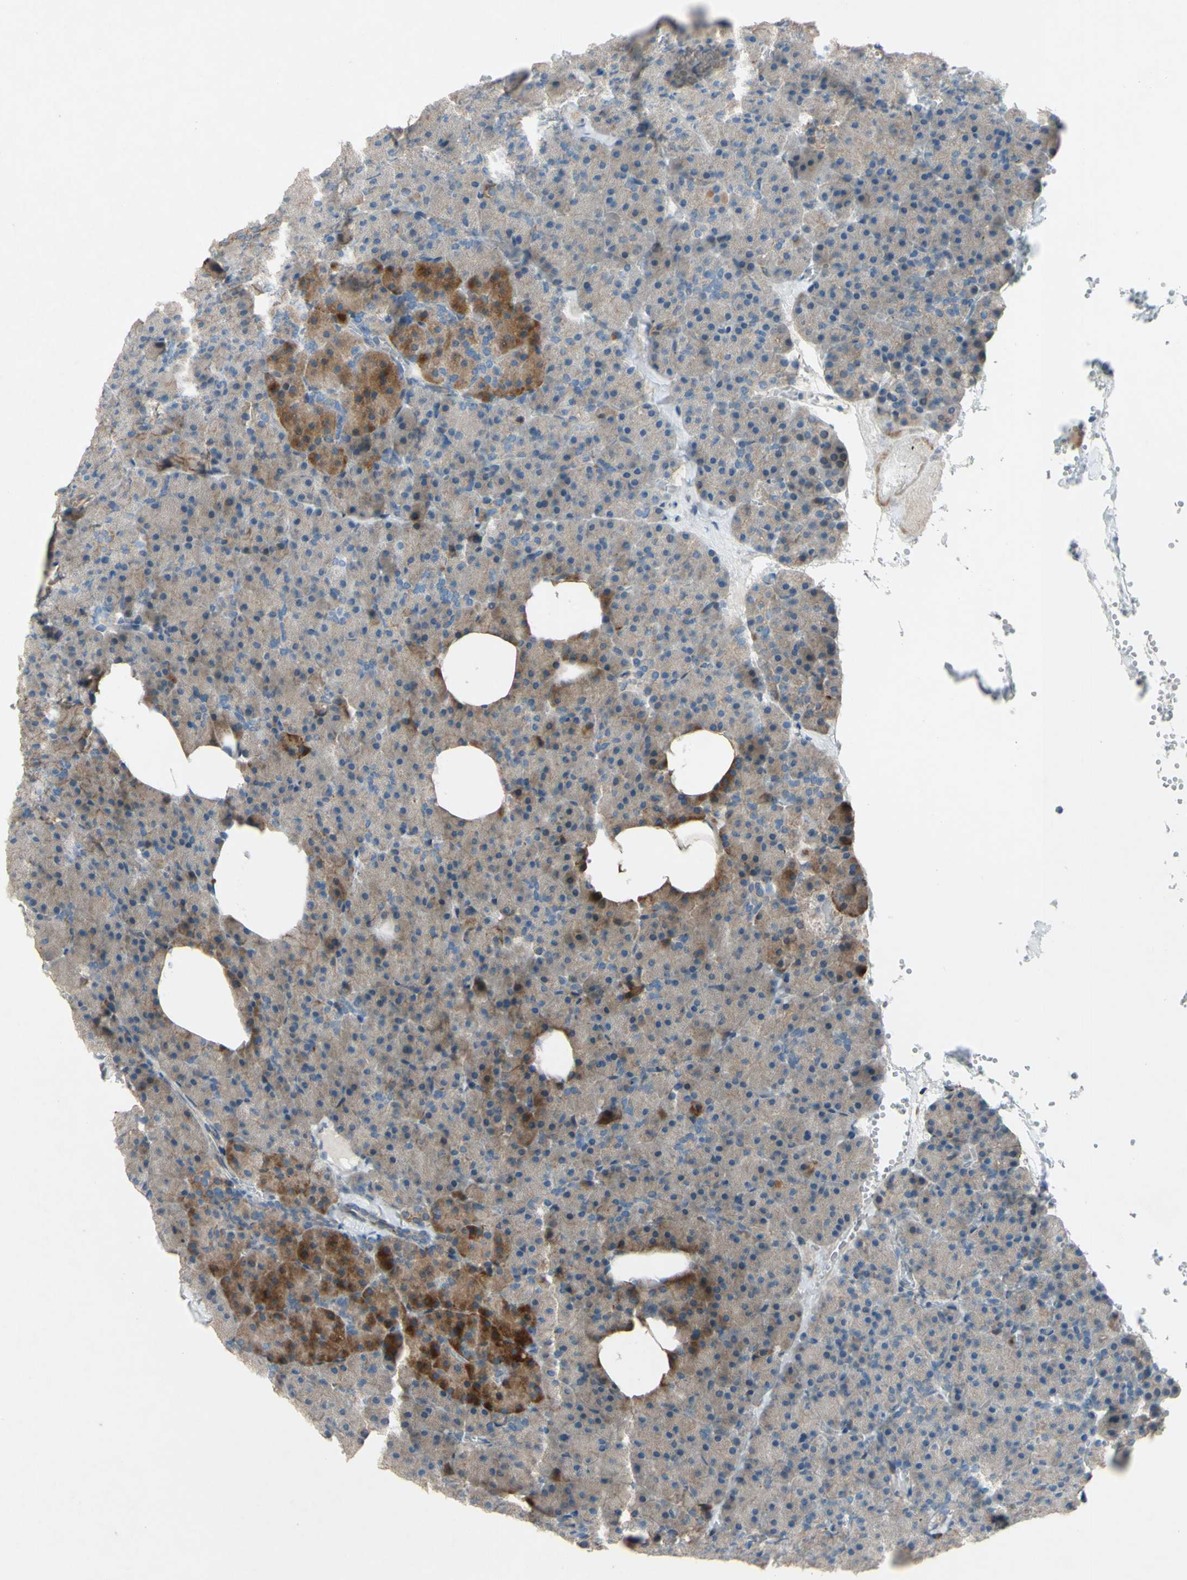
{"staining": {"intensity": "moderate", "quantity": "<25%", "location": "cytoplasmic/membranous"}, "tissue": "pancreas", "cell_type": "Exocrine glandular cells", "image_type": "normal", "snomed": [{"axis": "morphology", "description": "Normal tissue, NOS"}, {"axis": "topography", "description": "Pancreas"}], "caption": "Protein expression analysis of benign human pancreas reveals moderate cytoplasmic/membranous staining in approximately <25% of exocrine glandular cells.", "gene": "CDCP1", "patient": {"sex": "female", "age": 35}}